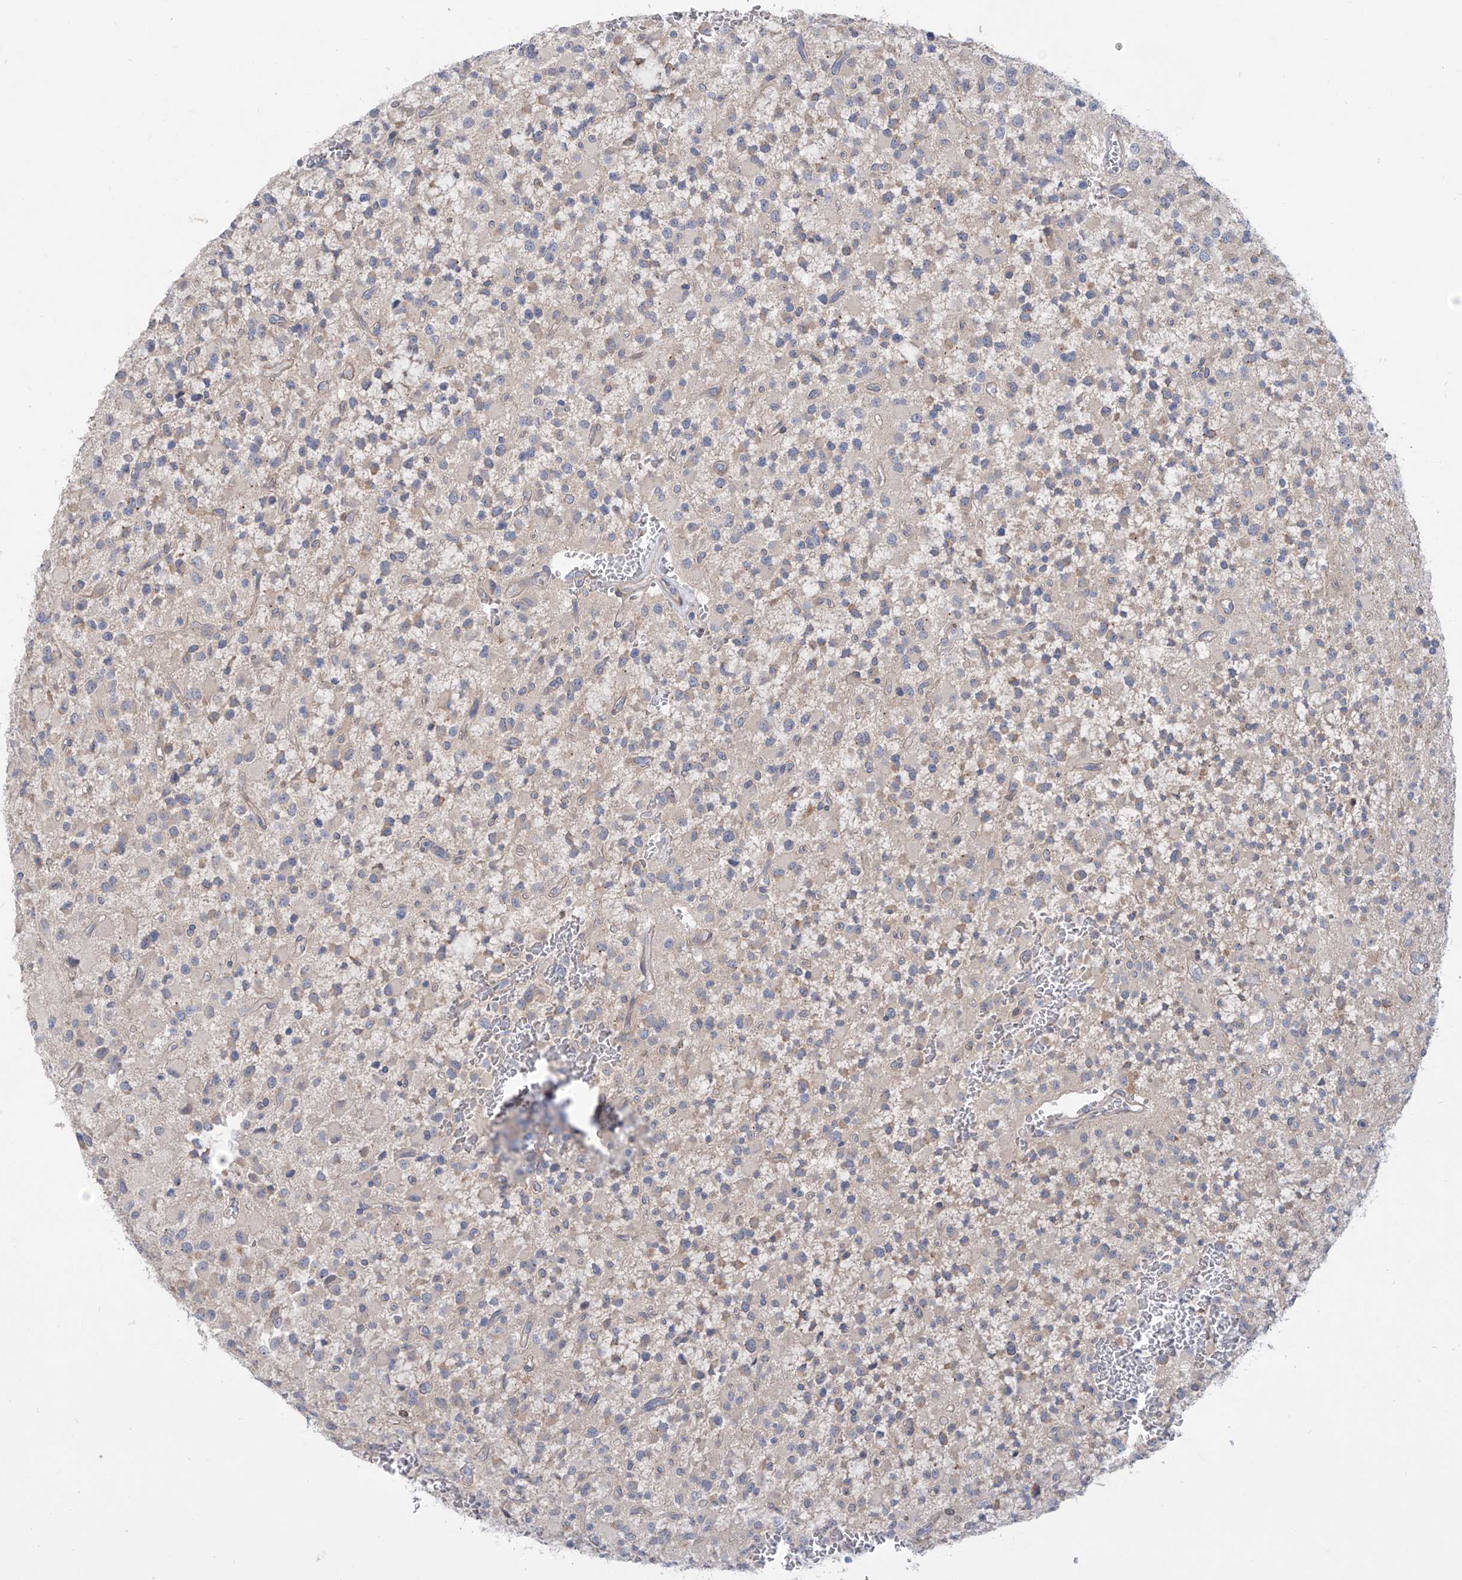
{"staining": {"intensity": "negative", "quantity": "none", "location": "none"}, "tissue": "glioma", "cell_type": "Tumor cells", "image_type": "cancer", "snomed": [{"axis": "morphology", "description": "Glioma, malignant, High grade"}, {"axis": "topography", "description": "Brain"}], "caption": "IHC of glioma reveals no expression in tumor cells.", "gene": "LRRC1", "patient": {"sex": "male", "age": 34}}